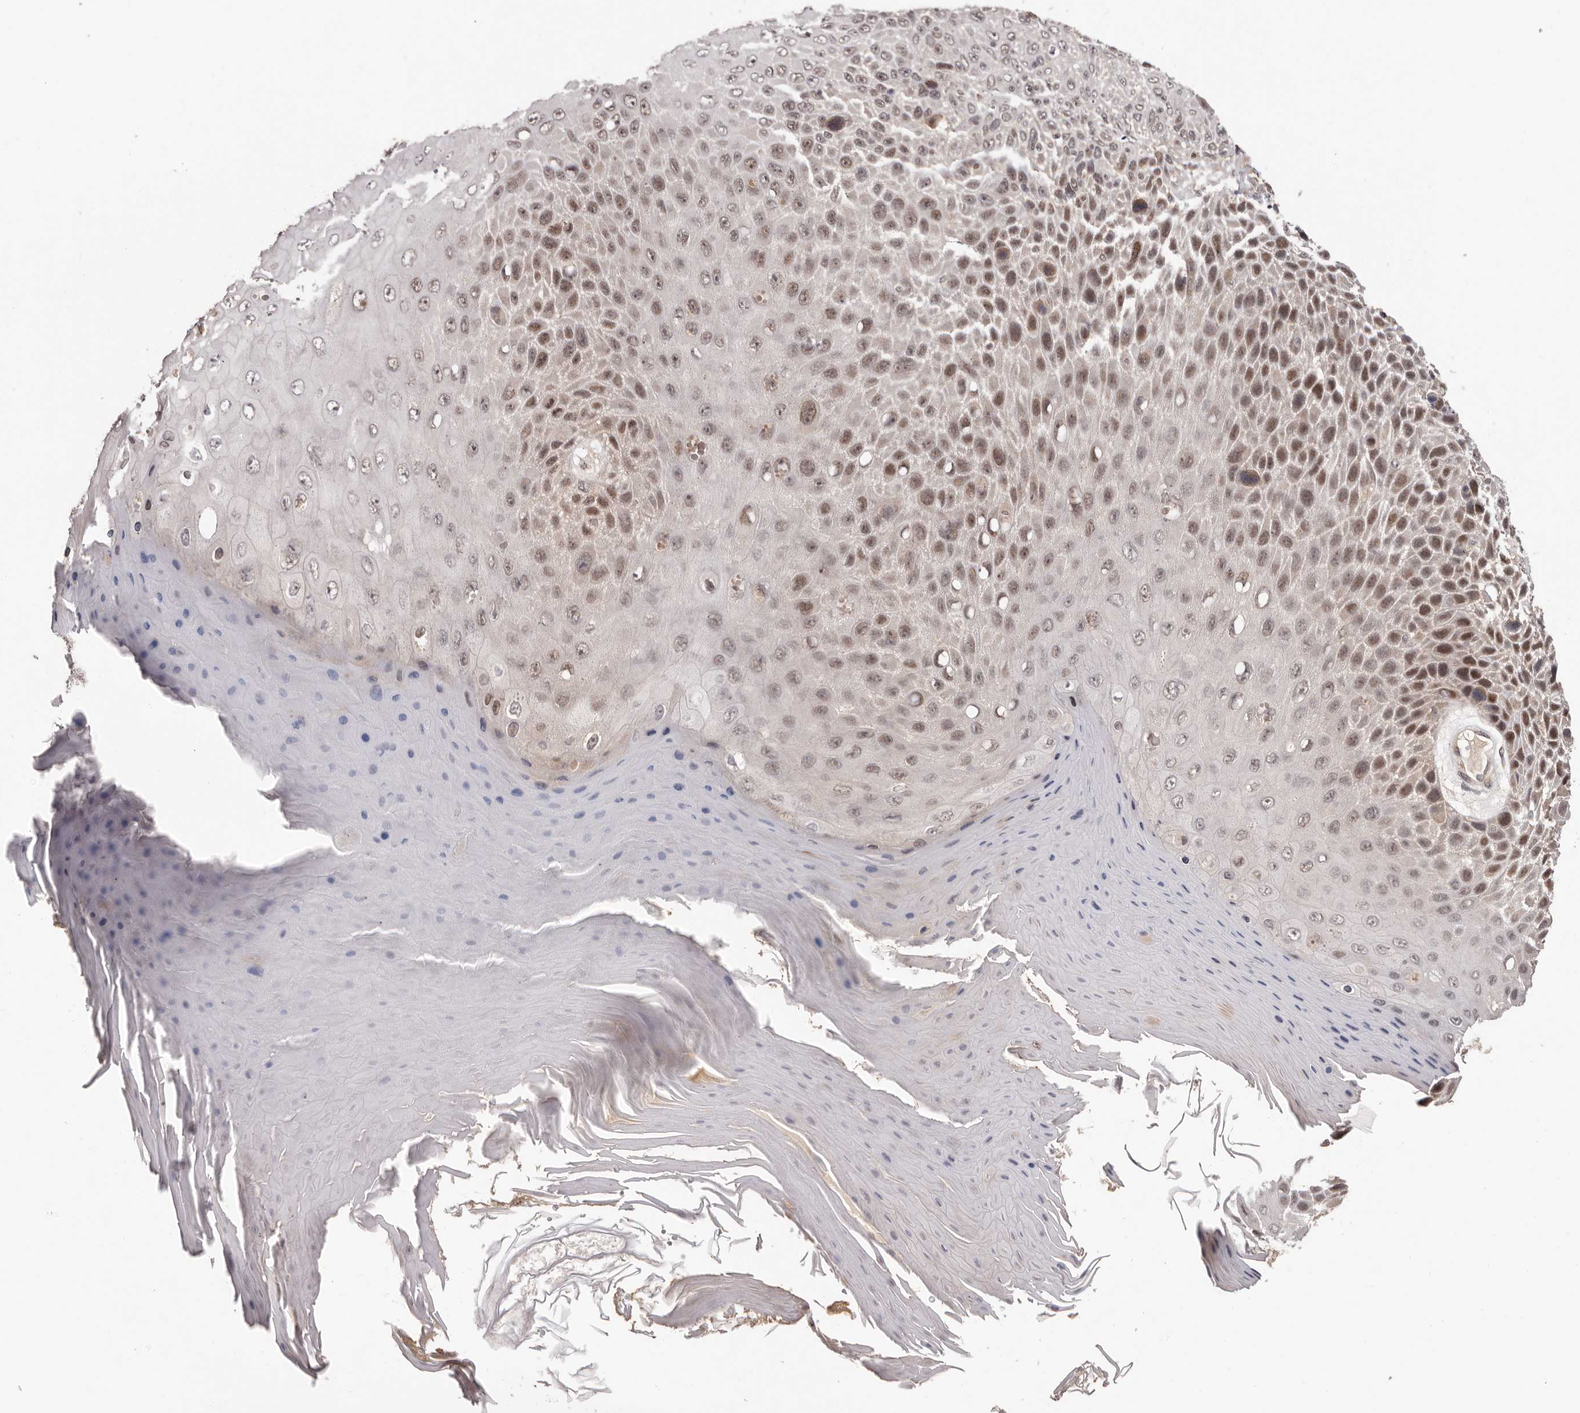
{"staining": {"intensity": "moderate", "quantity": ">75%", "location": "nuclear"}, "tissue": "skin cancer", "cell_type": "Tumor cells", "image_type": "cancer", "snomed": [{"axis": "morphology", "description": "Squamous cell carcinoma, NOS"}, {"axis": "topography", "description": "Skin"}], "caption": "There is medium levels of moderate nuclear positivity in tumor cells of skin cancer, as demonstrated by immunohistochemical staining (brown color).", "gene": "TBX5", "patient": {"sex": "female", "age": 88}}